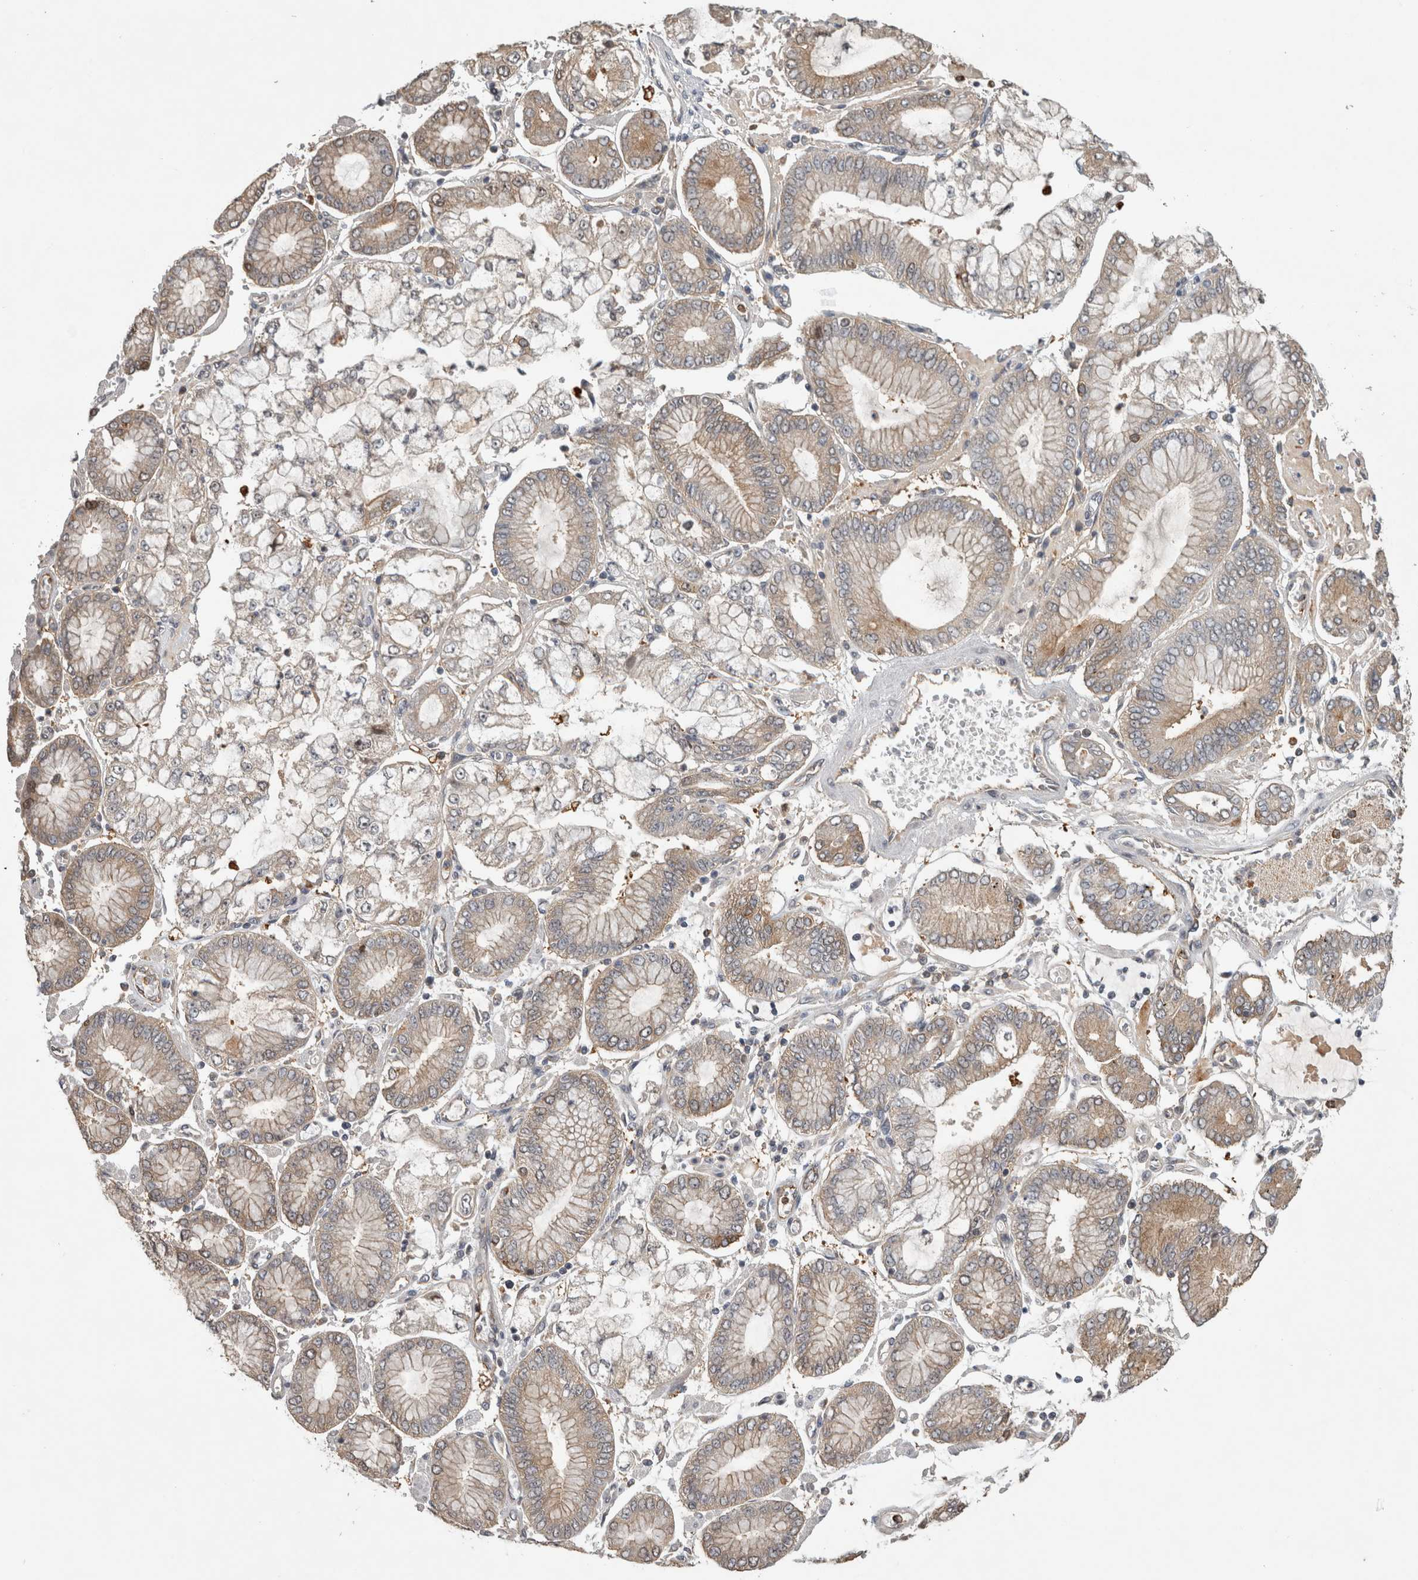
{"staining": {"intensity": "weak", "quantity": "<25%", "location": "cytoplasmic/membranous"}, "tissue": "stomach cancer", "cell_type": "Tumor cells", "image_type": "cancer", "snomed": [{"axis": "morphology", "description": "Adenocarcinoma, NOS"}, {"axis": "topography", "description": "Stomach"}], "caption": "Protein analysis of stomach cancer demonstrates no significant staining in tumor cells.", "gene": "TRMT61B", "patient": {"sex": "male", "age": 76}}